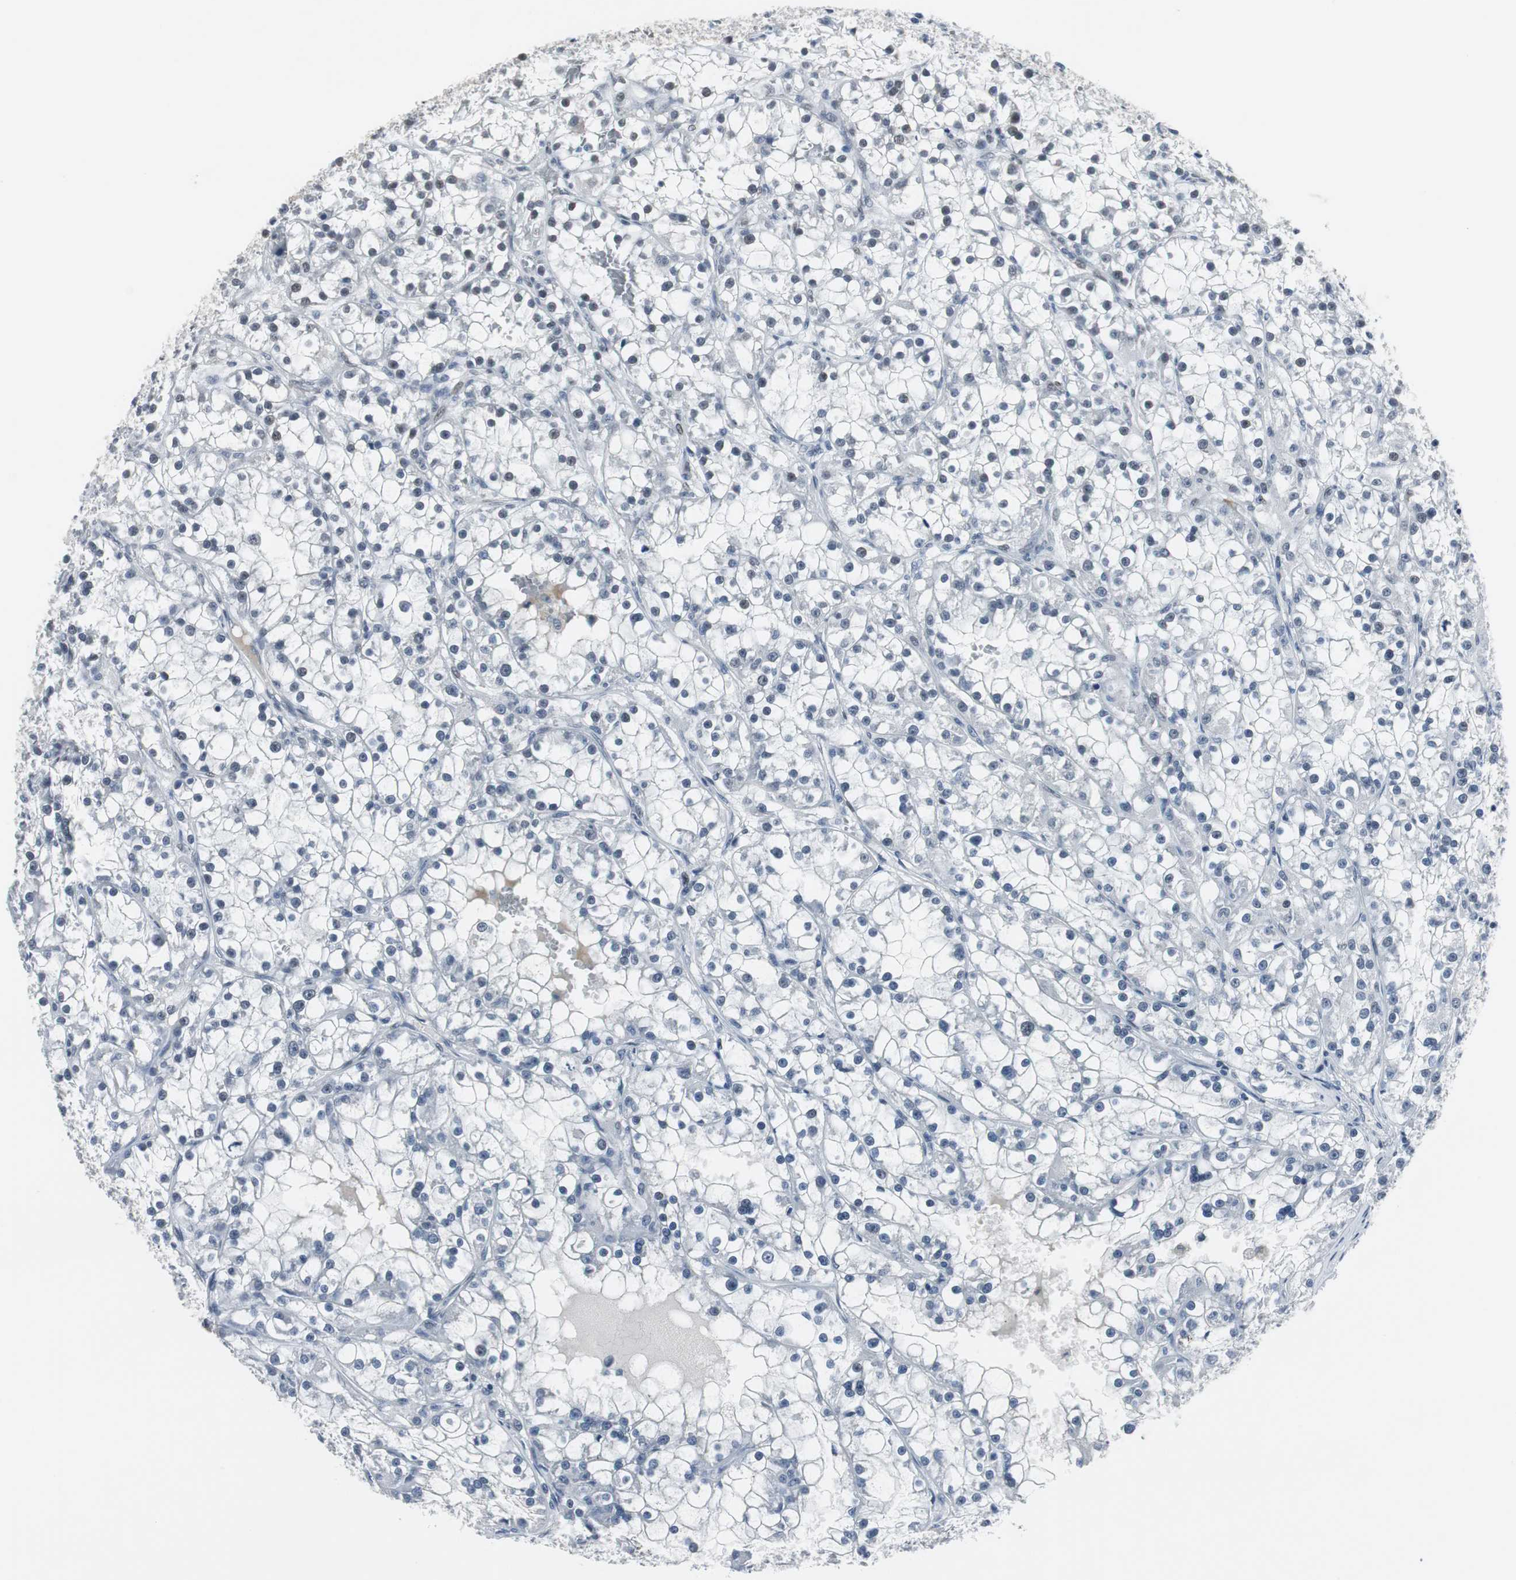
{"staining": {"intensity": "negative", "quantity": "none", "location": "none"}, "tissue": "renal cancer", "cell_type": "Tumor cells", "image_type": "cancer", "snomed": [{"axis": "morphology", "description": "Adenocarcinoma, NOS"}, {"axis": "topography", "description": "Kidney"}], "caption": "The IHC micrograph has no significant expression in tumor cells of adenocarcinoma (renal) tissue. (DAB (3,3'-diaminobenzidine) immunohistochemistry (IHC), high magnification).", "gene": "ELK1", "patient": {"sex": "female", "age": 52}}